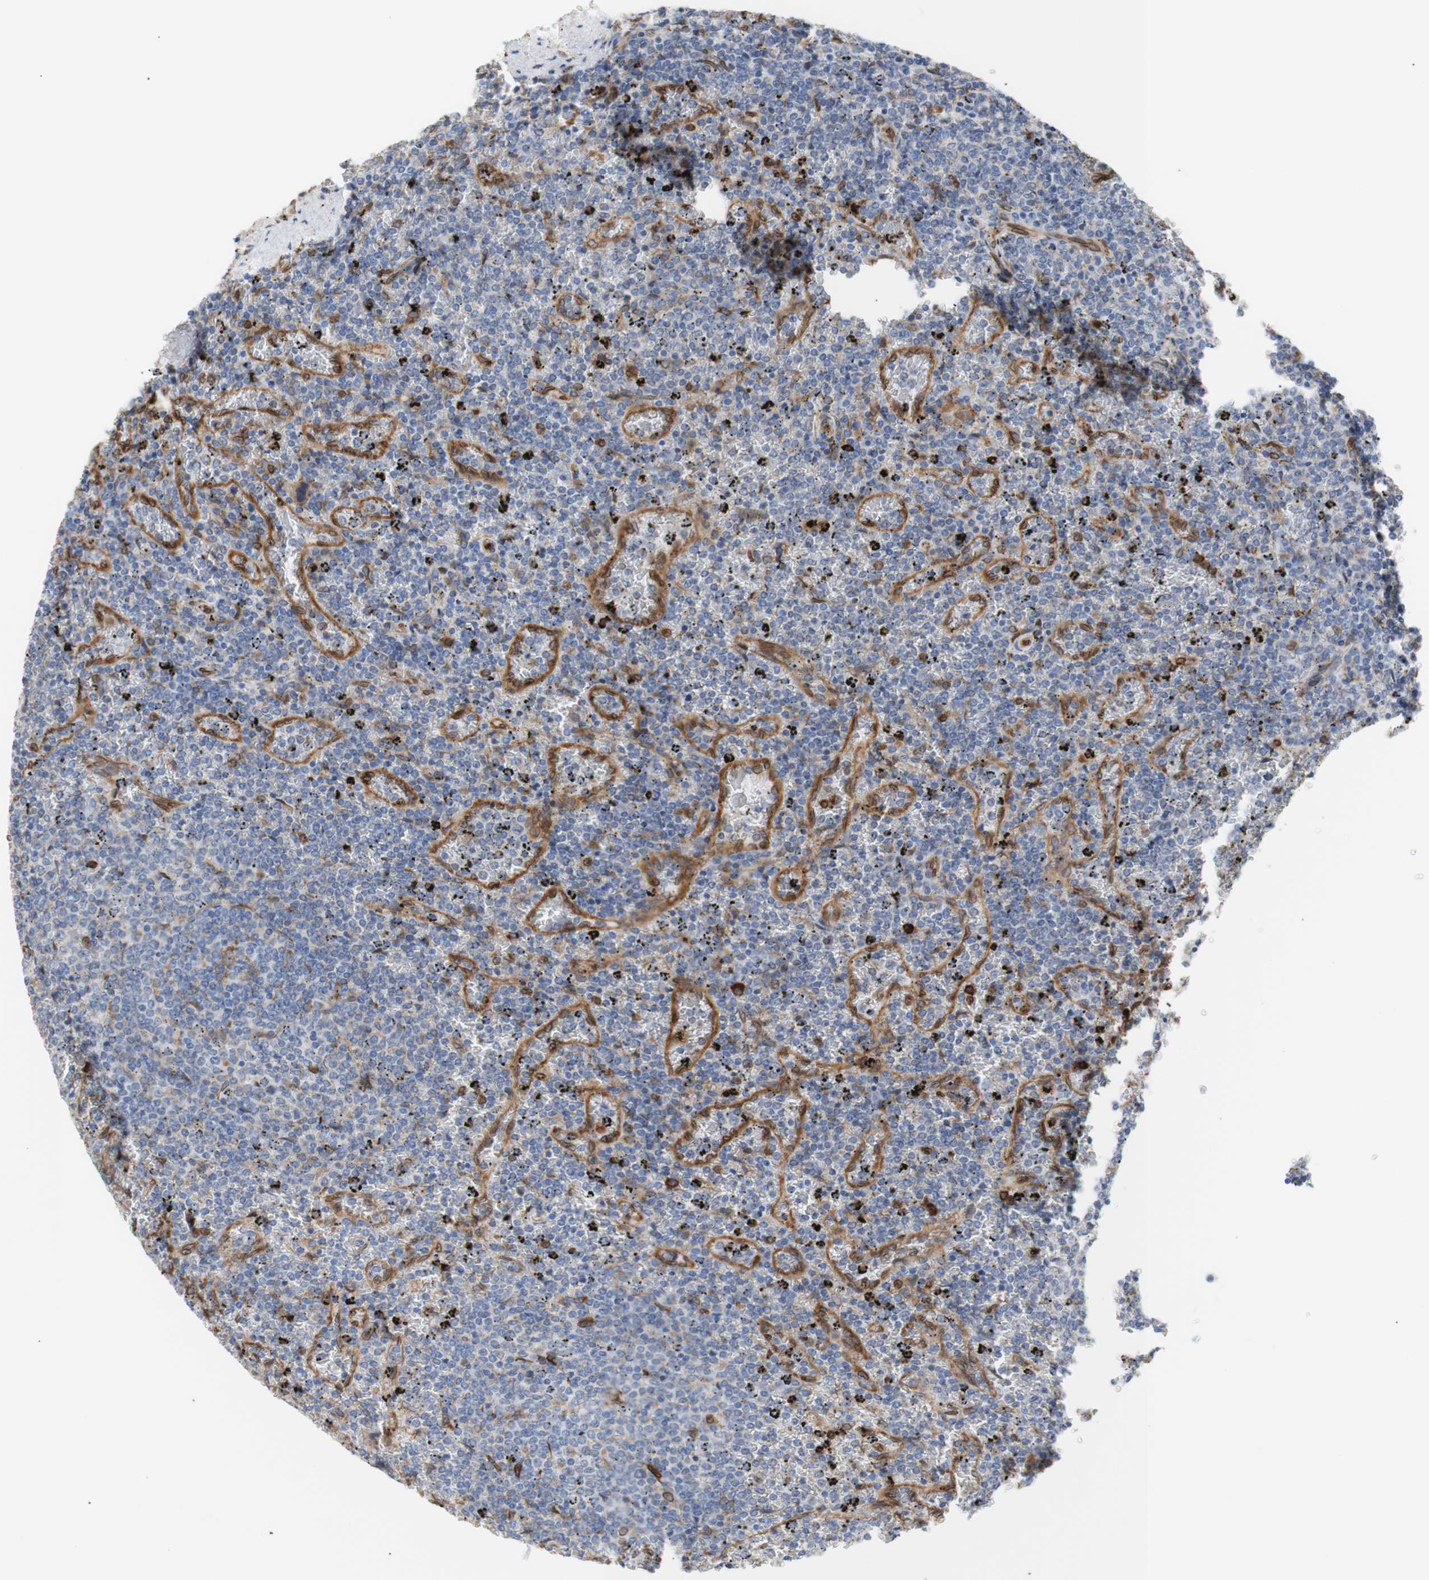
{"staining": {"intensity": "moderate", "quantity": "<25%", "location": "cytoplasmic/membranous,nuclear"}, "tissue": "lymphoma", "cell_type": "Tumor cells", "image_type": "cancer", "snomed": [{"axis": "morphology", "description": "Malignant lymphoma, non-Hodgkin's type, Low grade"}, {"axis": "topography", "description": "Spleen"}], "caption": "There is low levels of moderate cytoplasmic/membranous and nuclear positivity in tumor cells of malignant lymphoma, non-Hodgkin's type (low-grade), as demonstrated by immunohistochemical staining (brown color).", "gene": "ERLIN1", "patient": {"sex": "female", "age": 77}}